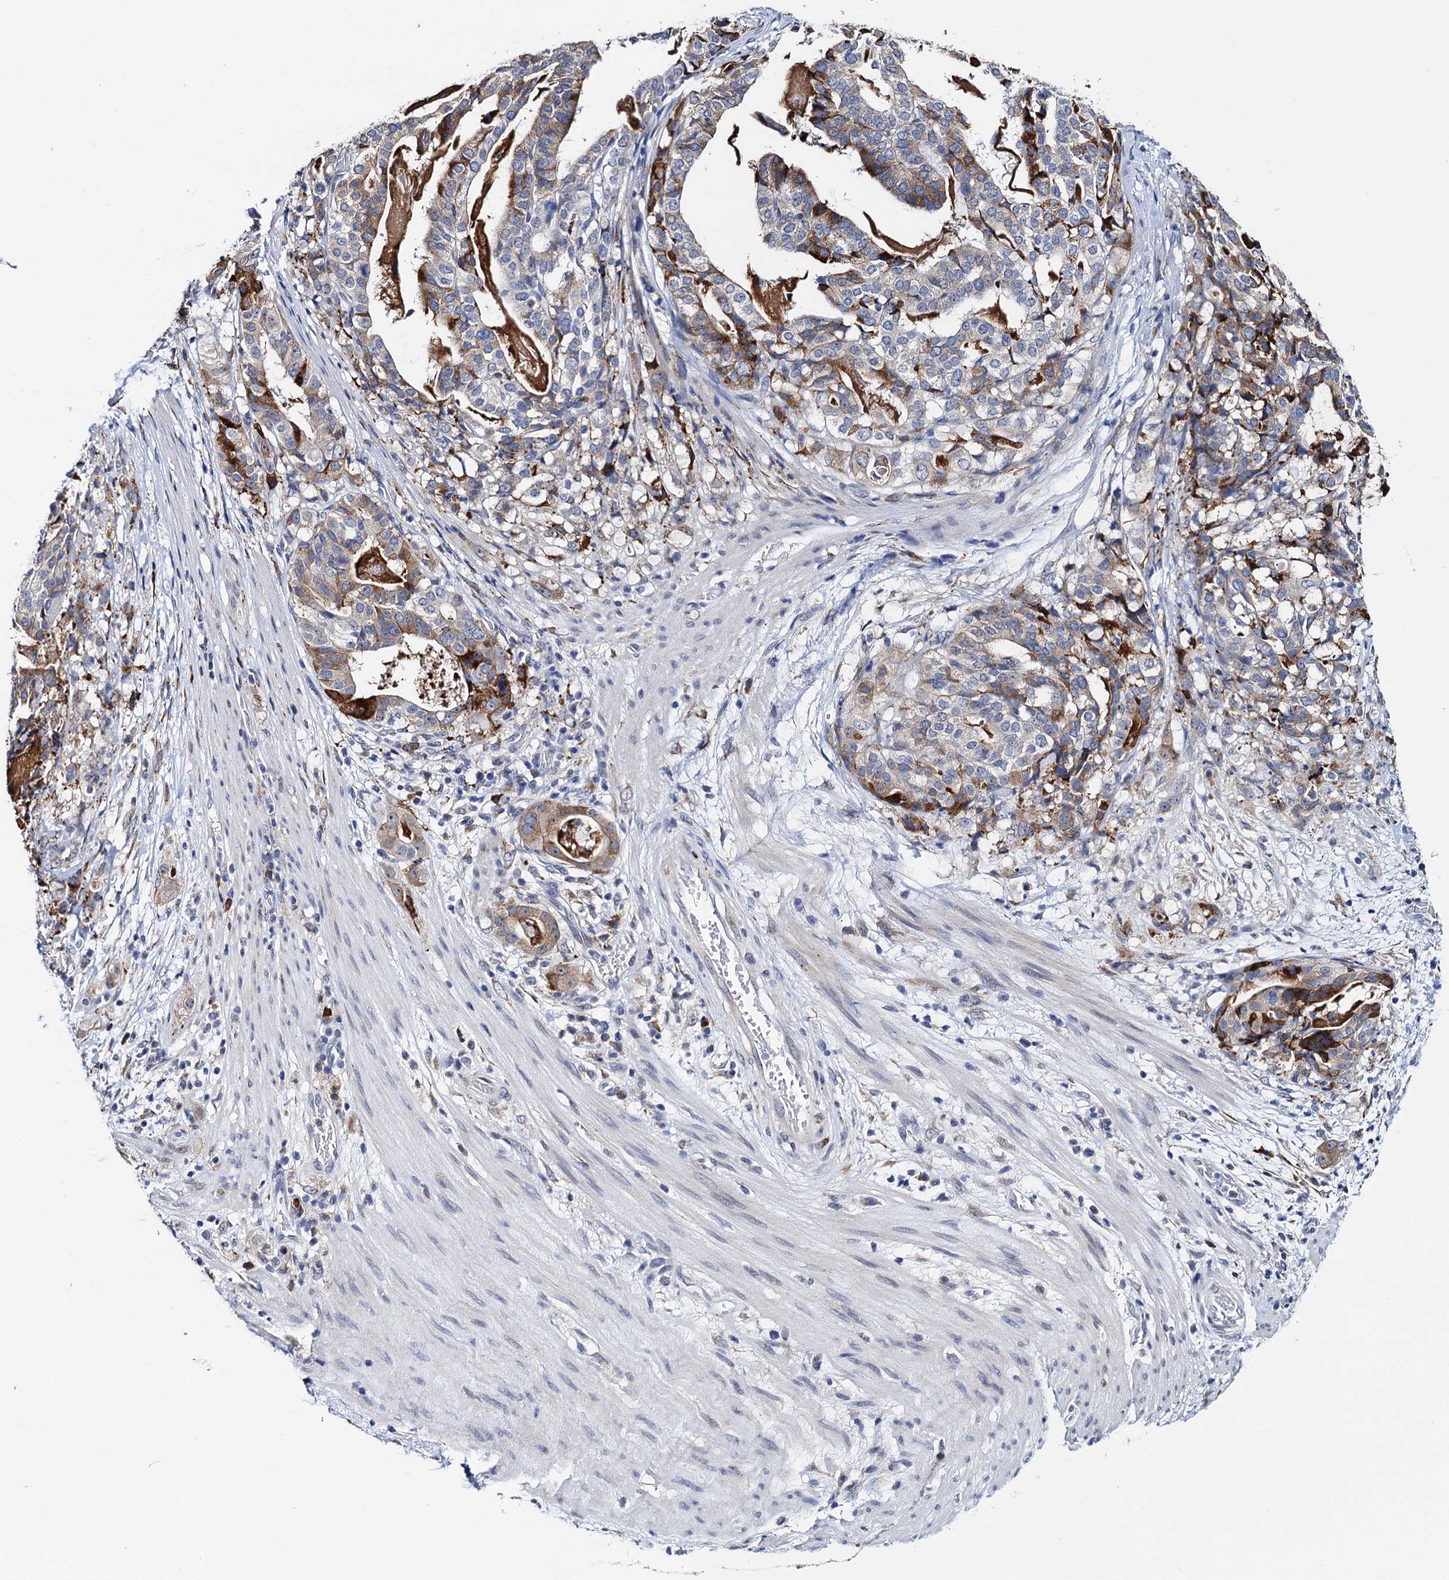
{"staining": {"intensity": "moderate", "quantity": "<25%", "location": "cytoplasmic/membranous"}, "tissue": "stomach cancer", "cell_type": "Tumor cells", "image_type": "cancer", "snomed": [{"axis": "morphology", "description": "Adenocarcinoma, NOS"}, {"axis": "topography", "description": "Stomach"}], "caption": "Protein expression analysis of human stomach cancer reveals moderate cytoplasmic/membranous expression in approximately <25% of tumor cells. The staining is performed using DAB brown chromogen to label protein expression. The nuclei are counter-stained blue using hematoxylin.", "gene": "SLC7A10", "patient": {"sex": "male", "age": 48}}